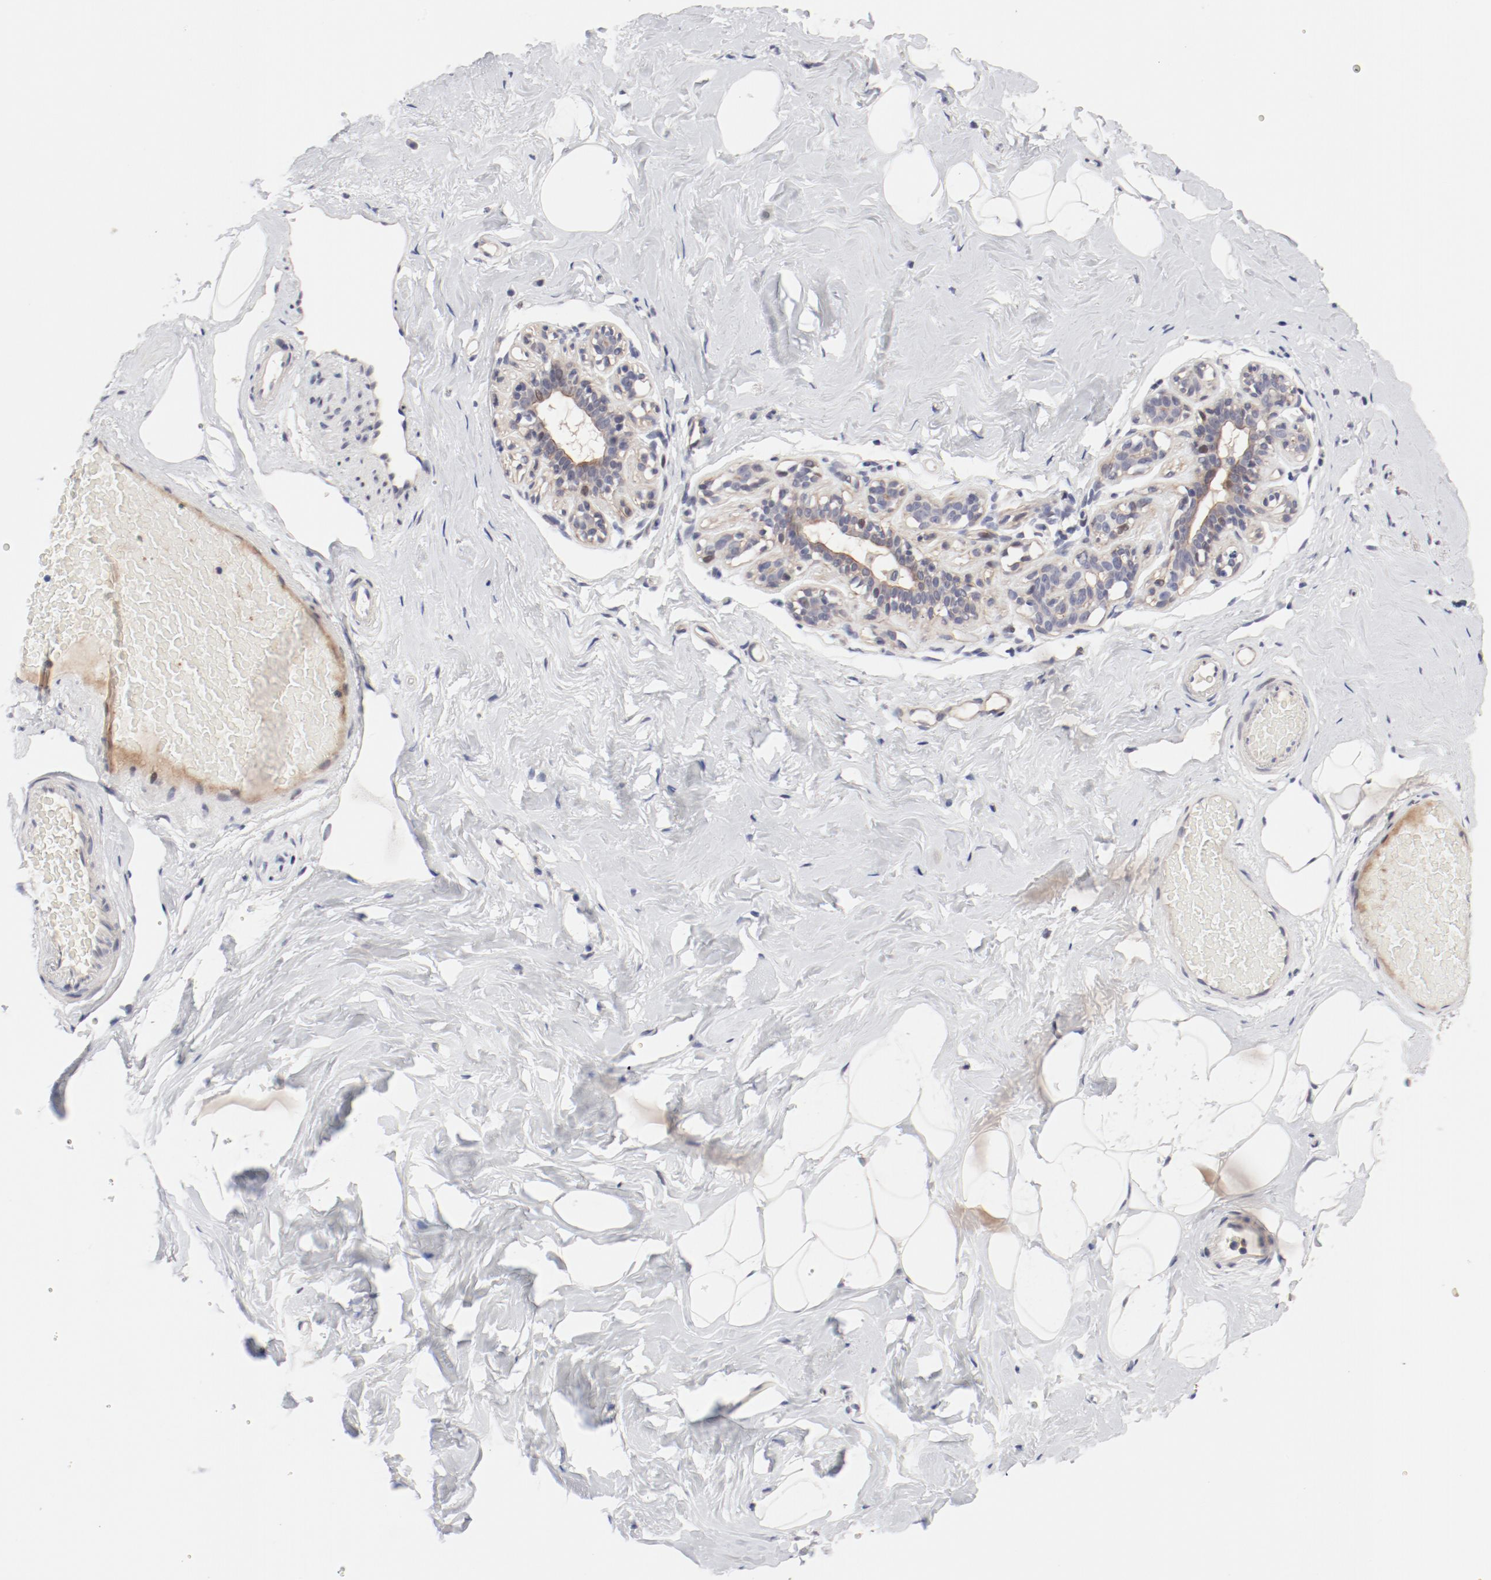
{"staining": {"intensity": "negative", "quantity": "none", "location": "none"}, "tissue": "breast", "cell_type": "Adipocytes", "image_type": "normal", "snomed": [{"axis": "morphology", "description": "Normal tissue, NOS"}, {"axis": "topography", "description": "Breast"}, {"axis": "topography", "description": "Soft tissue"}], "caption": "There is no significant staining in adipocytes of breast. (DAB (3,3'-diaminobenzidine) immunohistochemistry (IHC), high magnification).", "gene": "FSCB", "patient": {"sex": "female", "age": 75}}